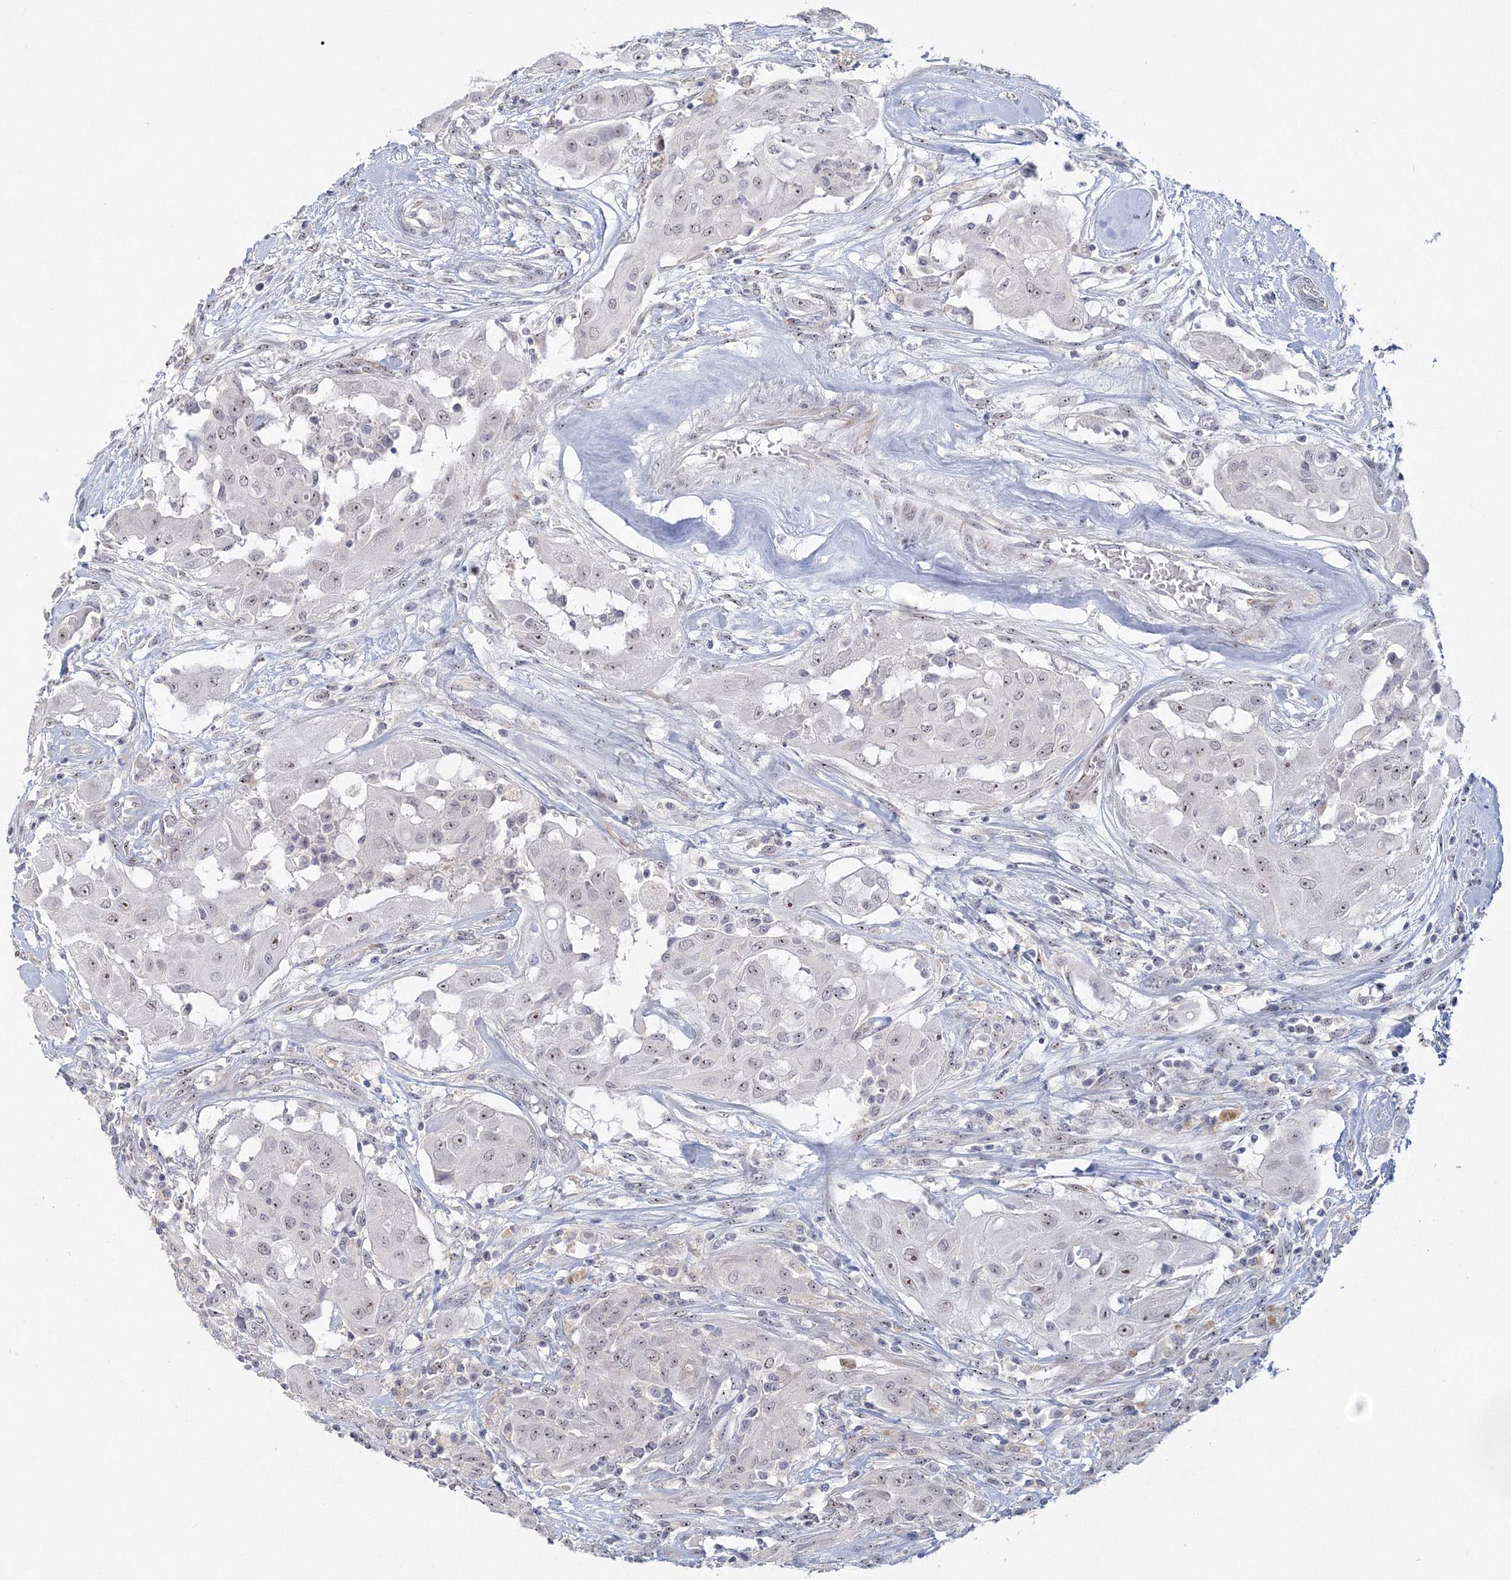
{"staining": {"intensity": "moderate", "quantity": "<25%", "location": "nuclear"}, "tissue": "thyroid cancer", "cell_type": "Tumor cells", "image_type": "cancer", "snomed": [{"axis": "morphology", "description": "Papillary adenocarcinoma, NOS"}, {"axis": "topography", "description": "Thyroid gland"}], "caption": "Immunohistochemistry (IHC) (DAB) staining of thyroid papillary adenocarcinoma reveals moderate nuclear protein staining in approximately <25% of tumor cells.", "gene": "SIRT7", "patient": {"sex": "female", "age": 59}}